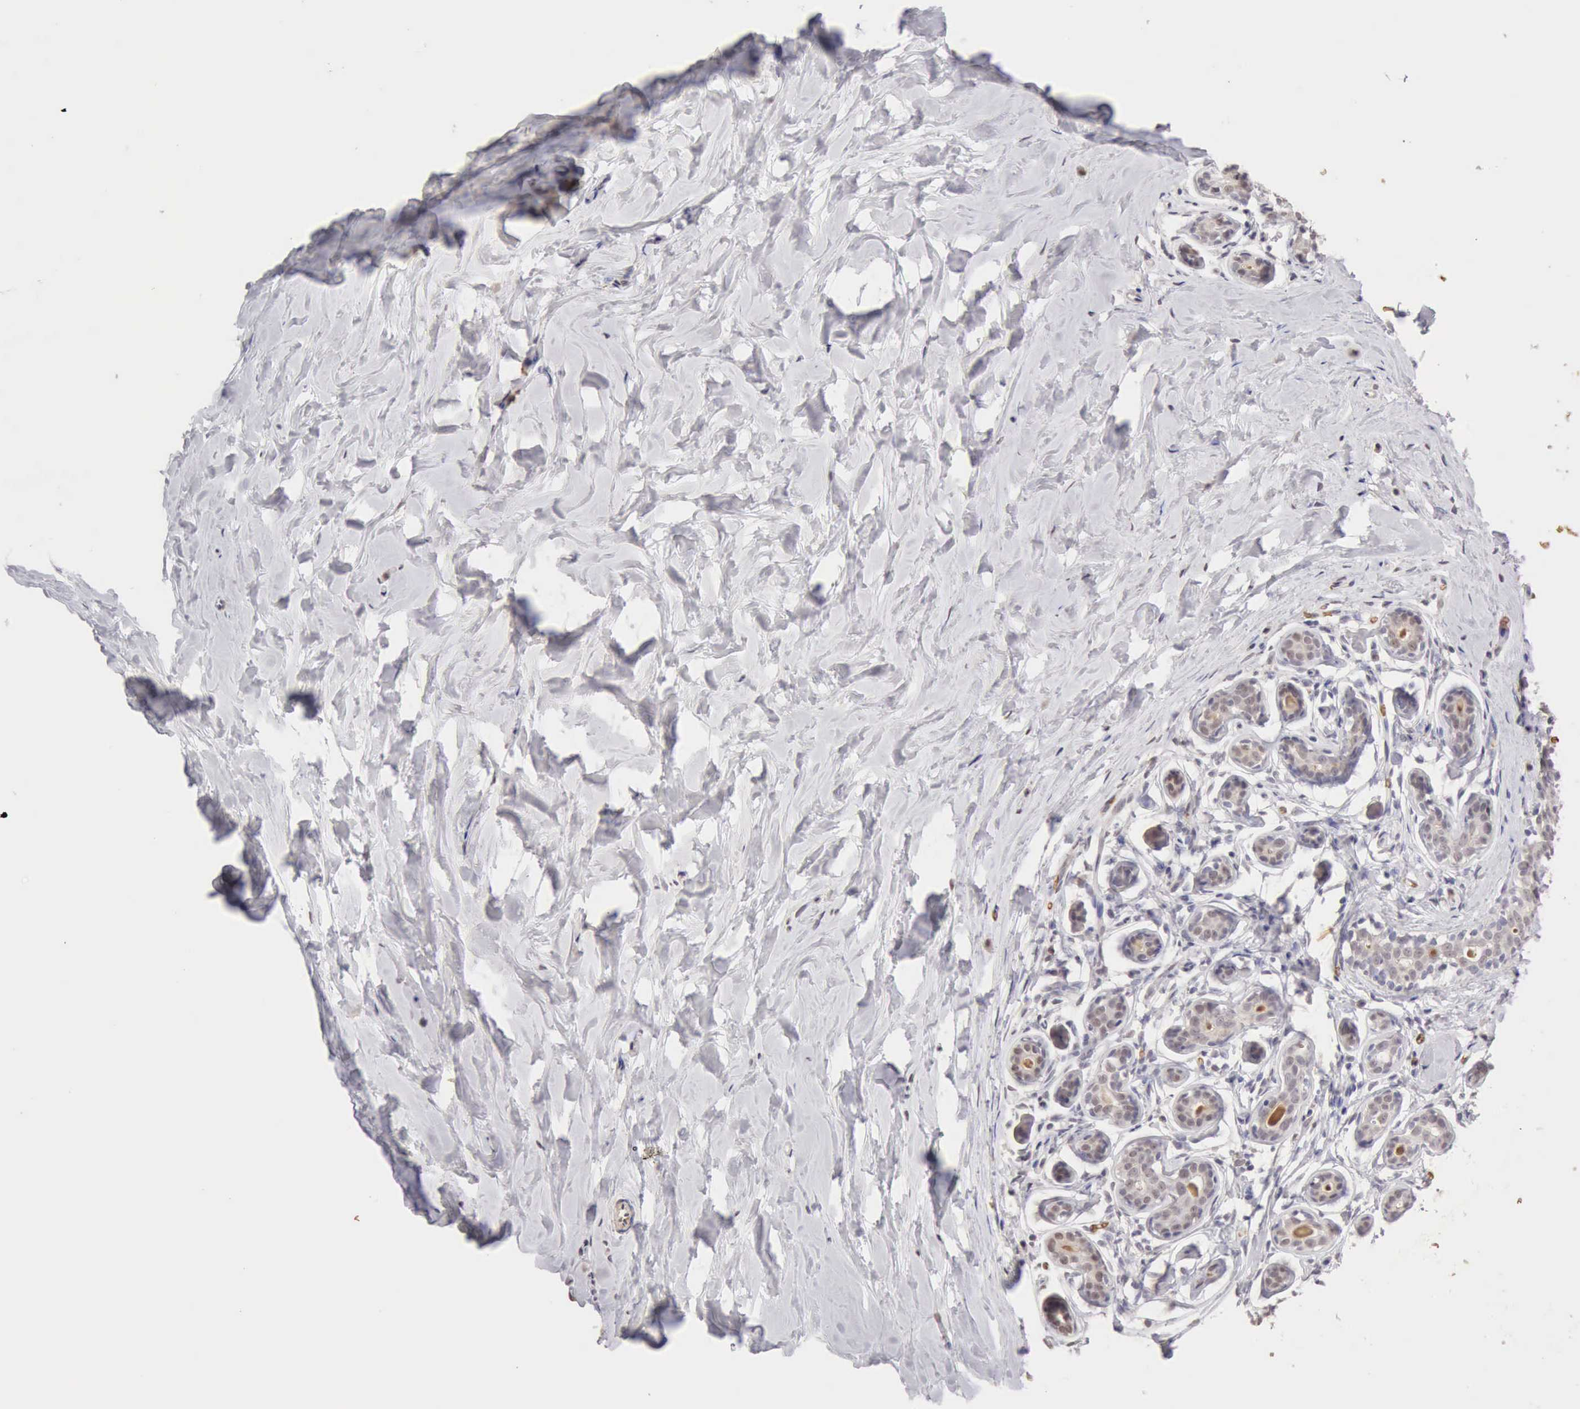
{"staining": {"intensity": "negative", "quantity": "none", "location": "none"}, "tissue": "breast", "cell_type": "Adipocytes", "image_type": "normal", "snomed": [{"axis": "morphology", "description": "Normal tissue, NOS"}, {"axis": "topography", "description": "Breast"}], "caption": "This is a histopathology image of IHC staining of normal breast, which shows no staining in adipocytes. (Stains: DAB (3,3'-diaminobenzidine) immunohistochemistry (IHC) with hematoxylin counter stain, Microscopy: brightfield microscopy at high magnification).", "gene": "CFI", "patient": {"sex": "female", "age": 22}}